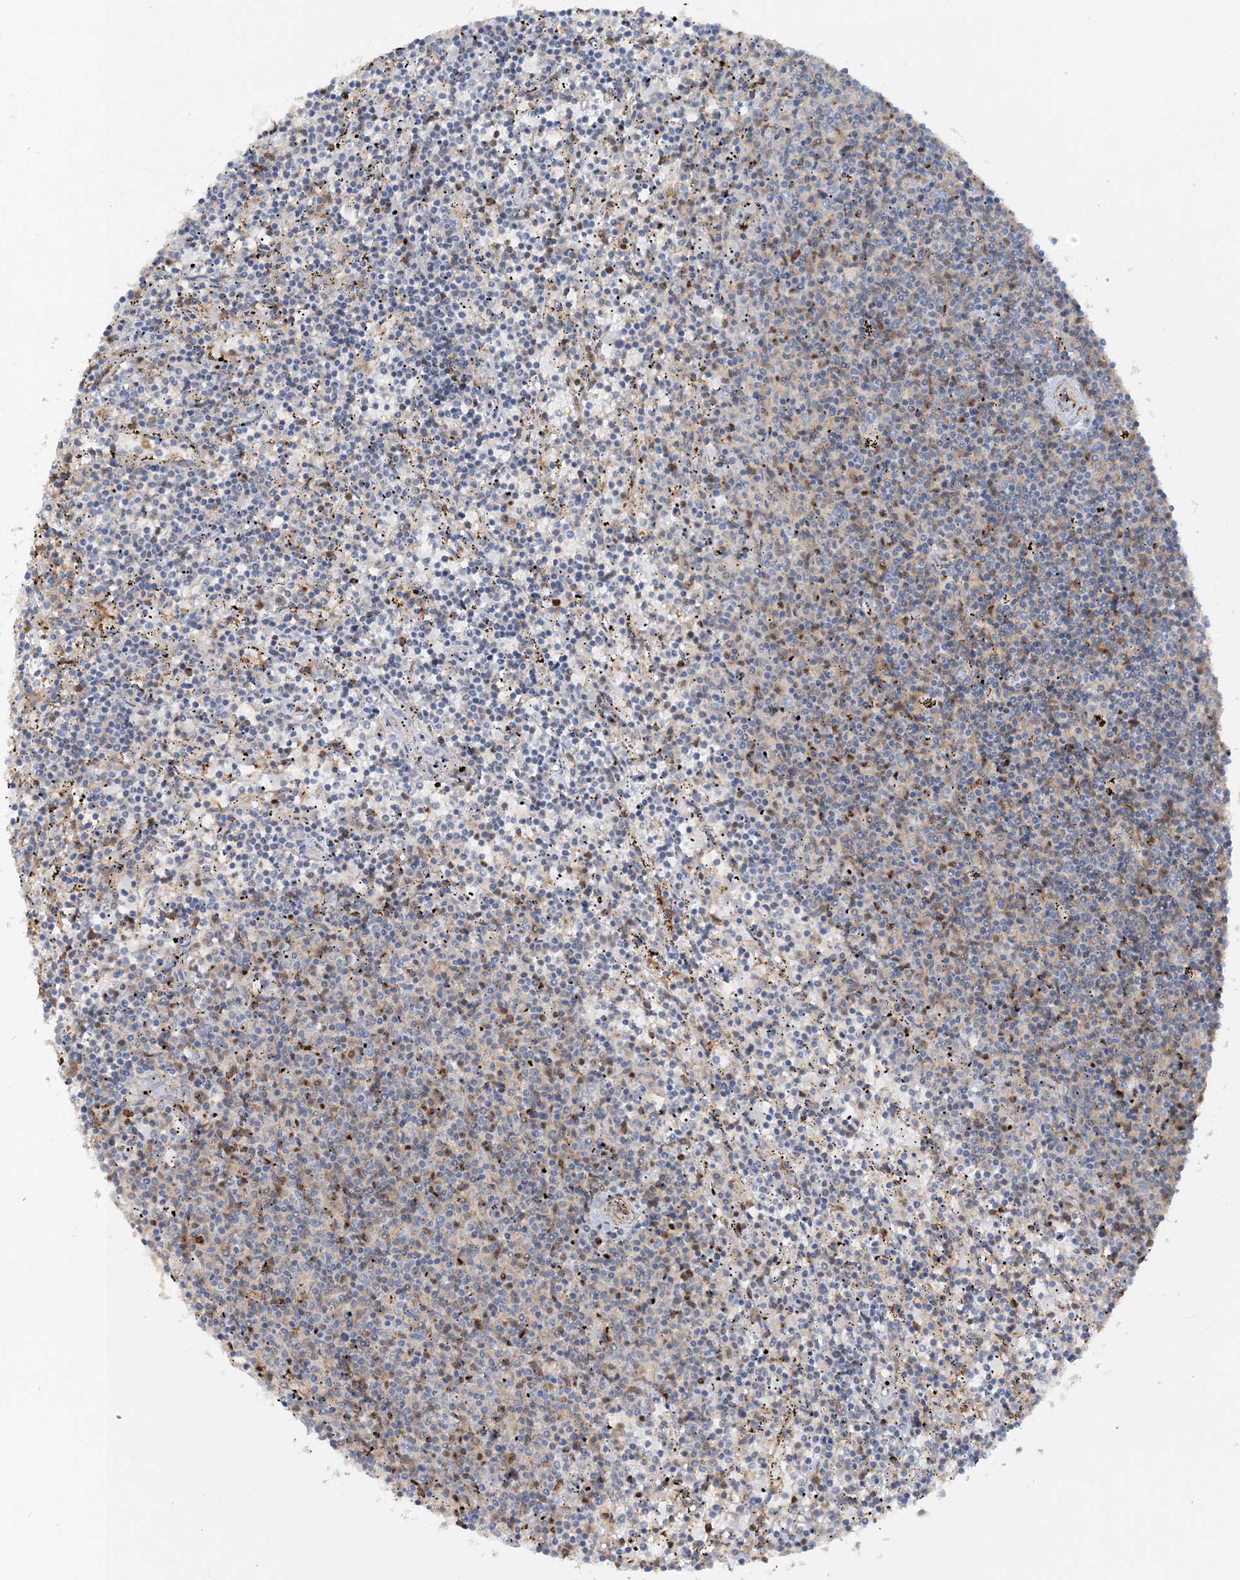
{"staining": {"intensity": "negative", "quantity": "none", "location": "none"}, "tissue": "lymphoma", "cell_type": "Tumor cells", "image_type": "cancer", "snomed": [{"axis": "morphology", "description": "Malignant lymphoma, non-Hodgkin's type, Low grade"}, {"axis": "topography", "description": "Spleen"}], "caption": "High power microscopy photomicrograph of an IHC image of malignant lymphoma, non-Hodgkin's type (low-grade), revealing no significant staining in tumor cells.", "gene": "DSTN", "patient": {"sex": "female", "age": 50}}